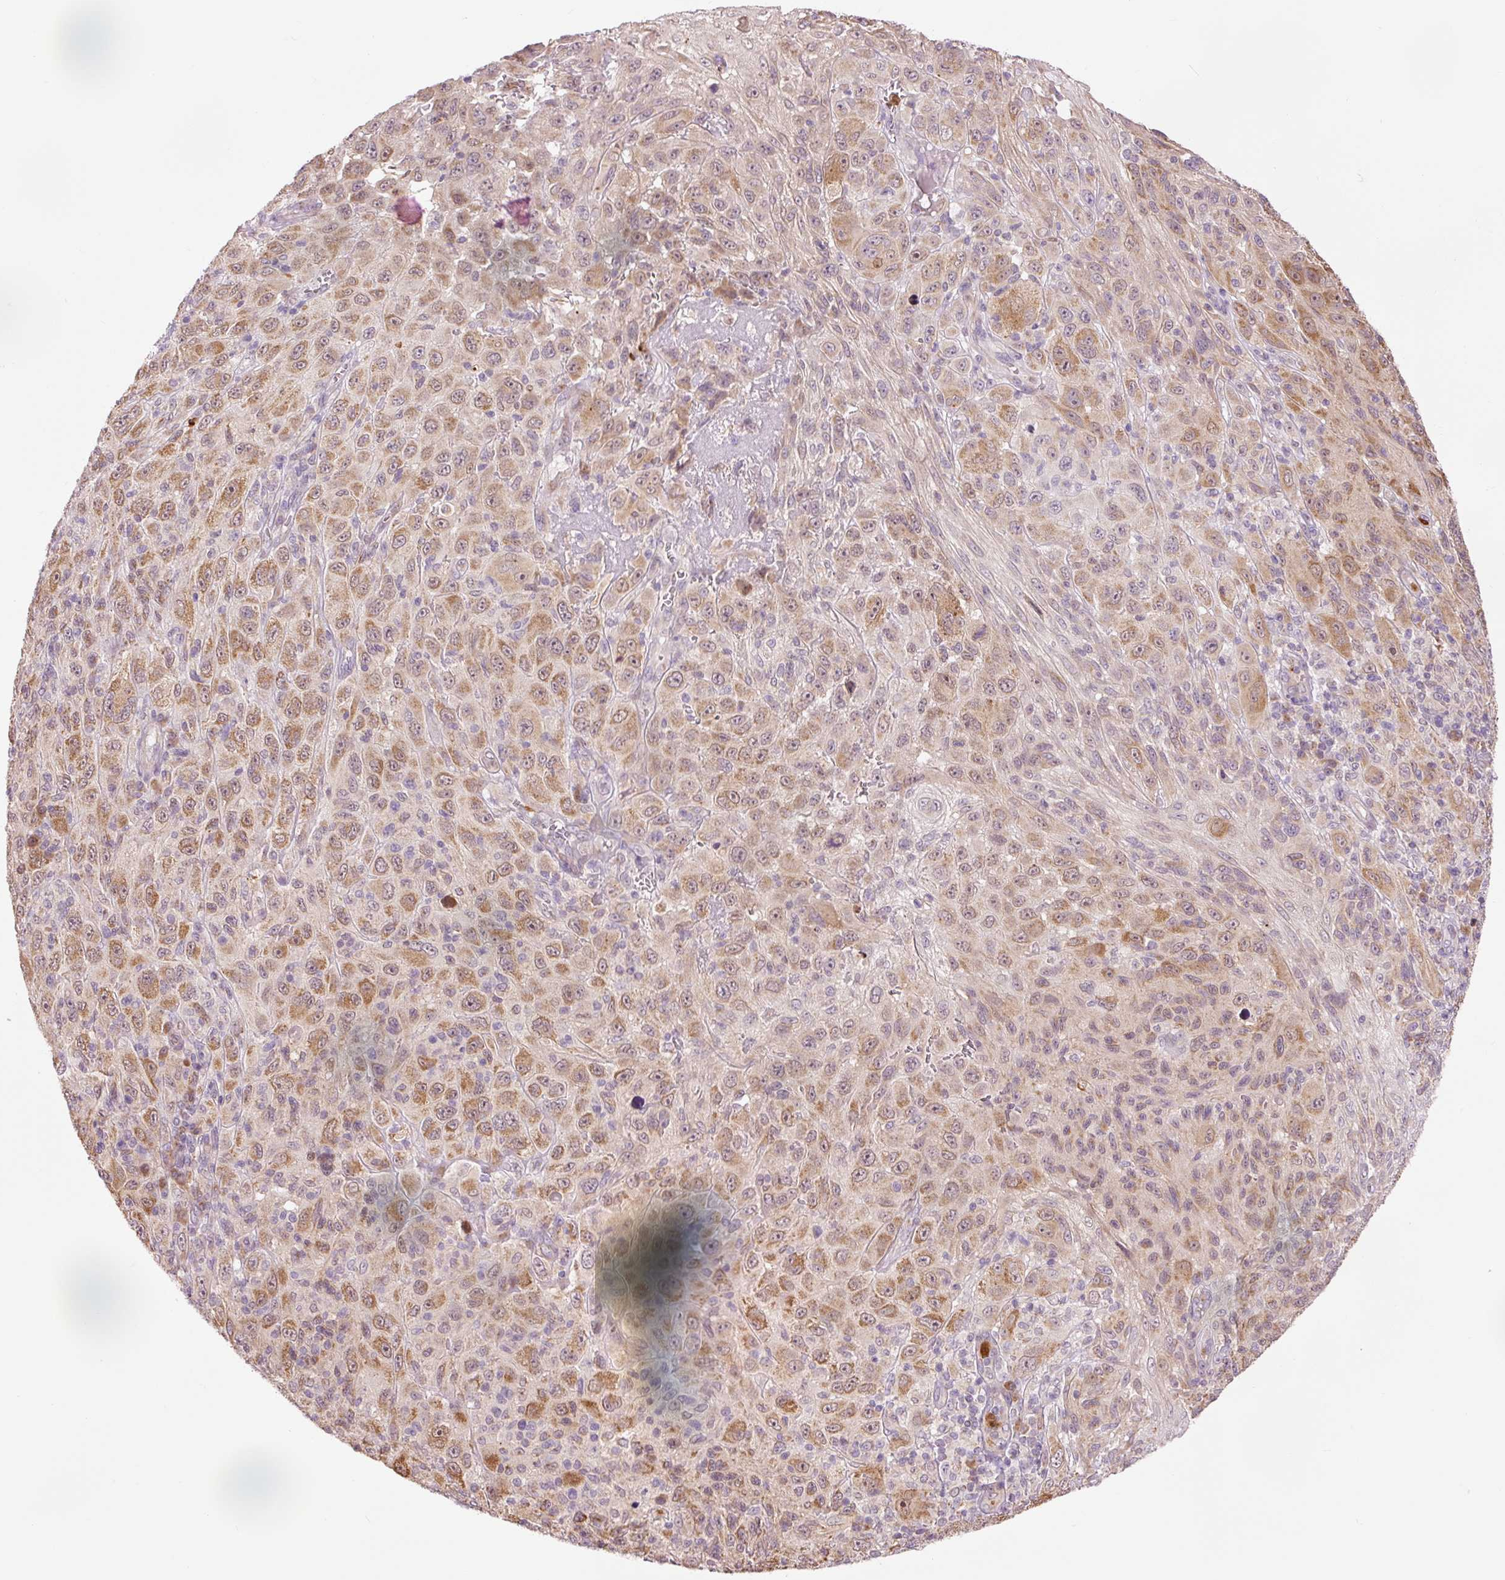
{"staining": {"intensity": "moderate", "quantity": ">75%", "location": "cytoplasmic/membranous"}, "tissue": "melanoma", "cell_type": "Tumor cells", "image_type": "cancer", "snomed": [{"axis": "morphology", "description": "Malignant melanoma, NOS"}, {"axis": "topography", "description": "Skin"}], "caption": "Immunohistochemistry (IHC) of human melanoma shows medium levels of moderate cytoplasmic/membranous expression in approximately >75% of tumor cells. (DAB (3,3'-diaminobenzidine) IHC with brightfield microscopy, high magnification).", "gene": "PRDX5", "patient": {"sex": "female", "age": 91}}